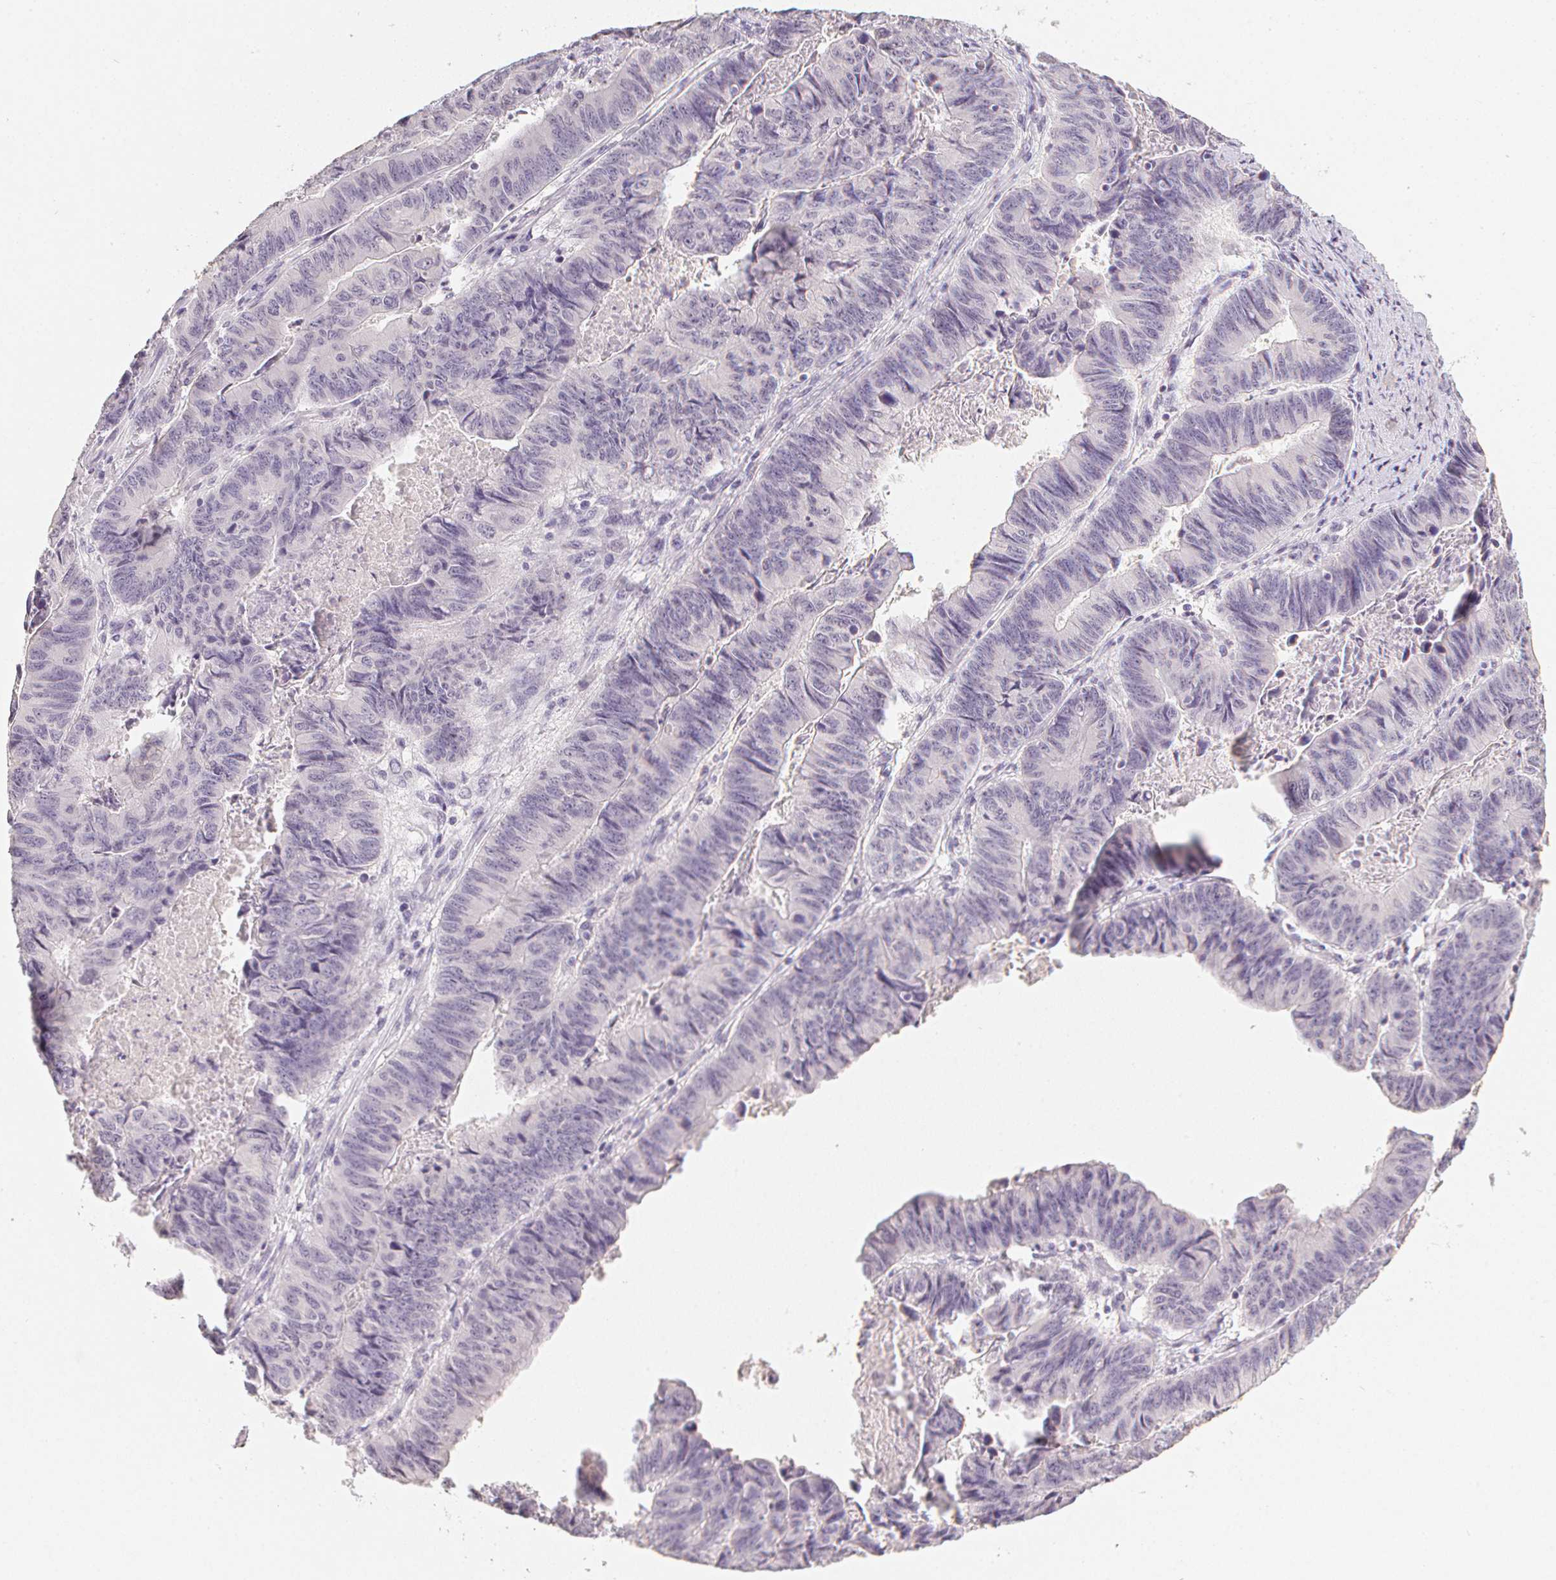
{"staining": {"intensity": "negative", "quantity": "none", "location": "none"}, "tissue": "stomach cancer", "cell_type": "Tumor cells", "image_type": "cancer", "snomed": [{"axis": "morphology", "description": "Adenocarcinoma, NOS"}, {"axis": "topography", "description": "Stomach, lower"}], "caption": "DAB (3,3'-diaminobenzidine) immunohistochemical staining of human stomach cancer exhibits no significant staining in tumor cells. (Stains: DAB (3,3'-diaminobenzidine) immunohistochemistry with hematoxylin counter stain, Microscopy: brightfield microscopy at high magnification).", "gene": "PPY", "patient": {"sex": "male", "age": 77}}